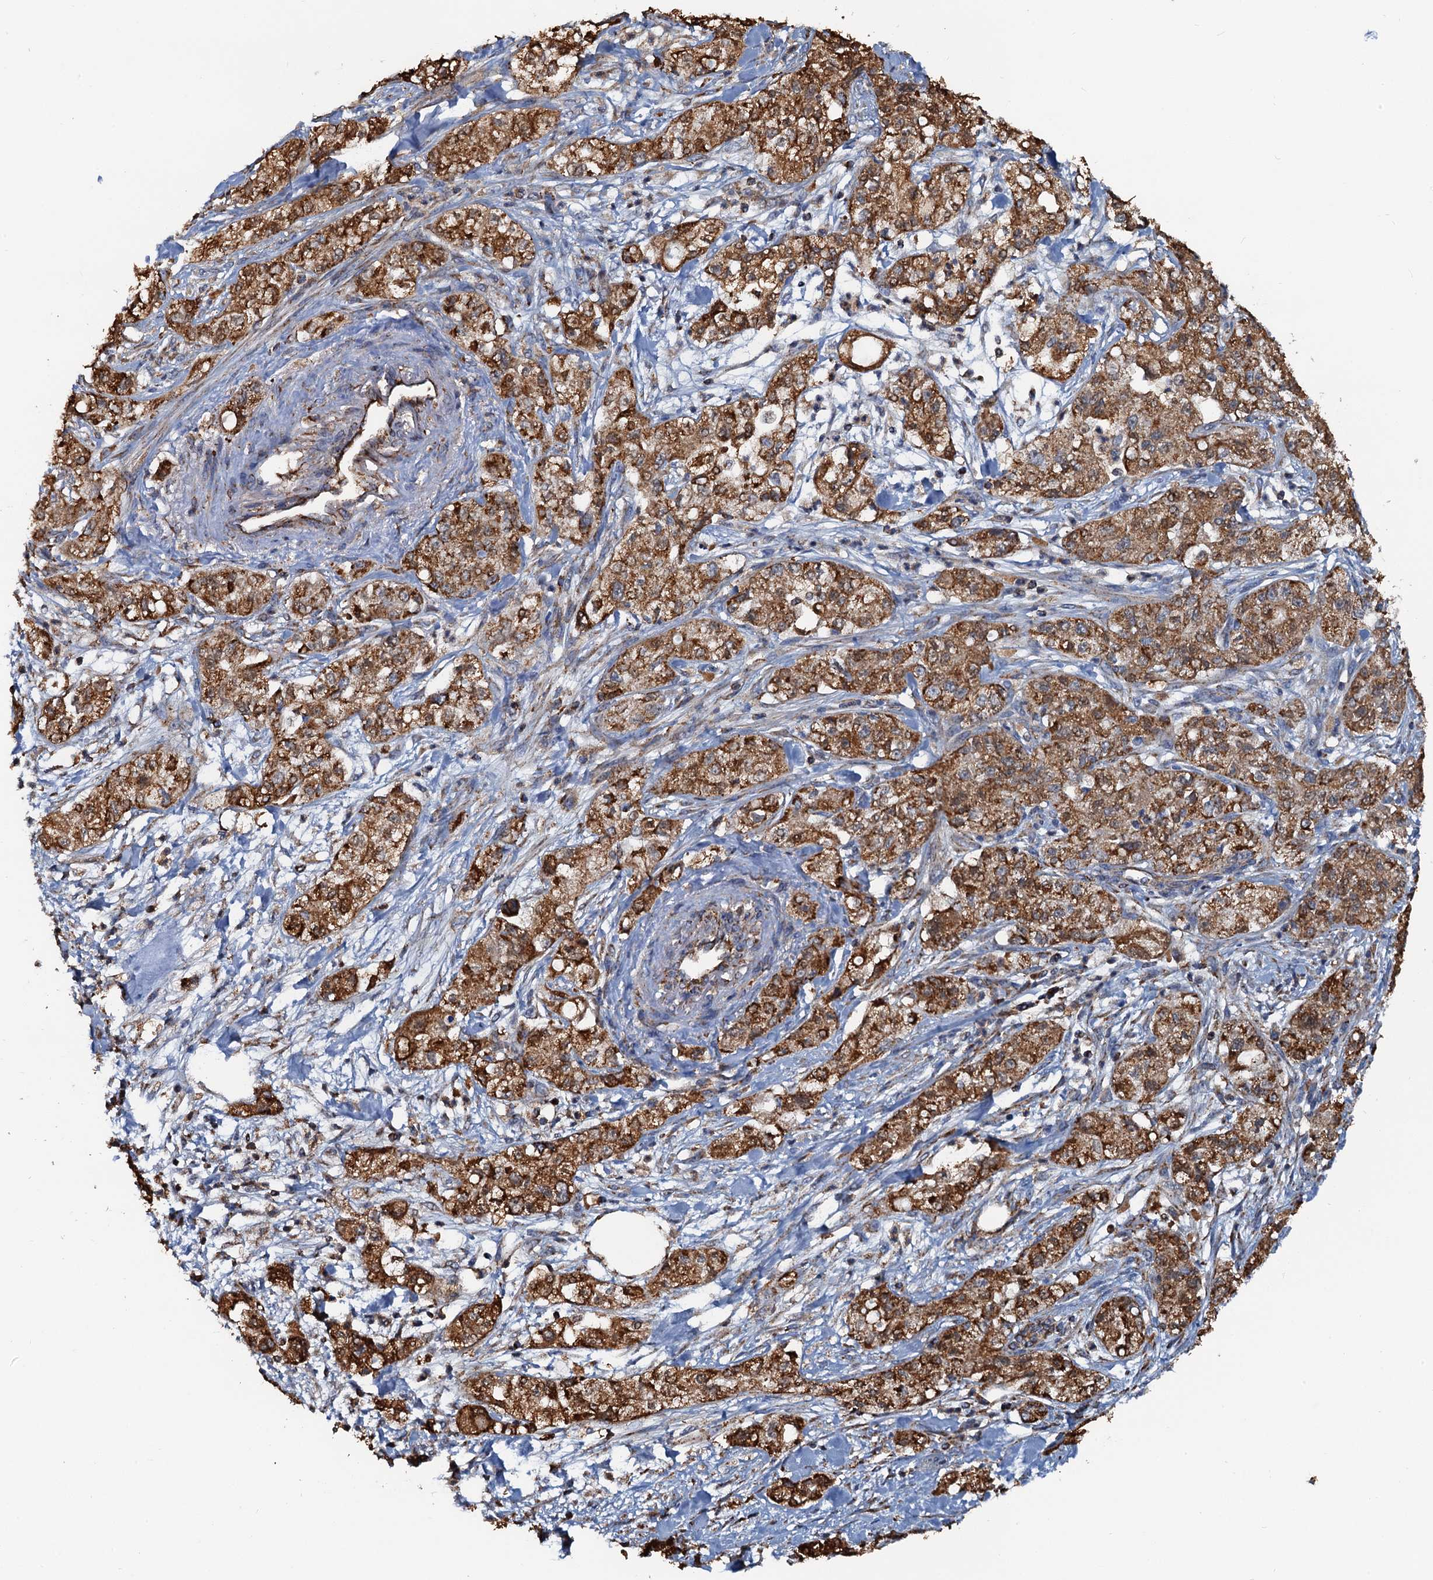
{"staining": {"intensity": "strong", "quantity": ">75%", "location": "cytoplasmic/membranous"}, "tissue": "pancreatic cancer", "cell_type": "Tumor cells", "image_type": "cancer", "snomed": [{"axis": "morphology", "description": "Adenocarcinoma, NOS"}, {"axis": "topography", "description": "Pancreas"}], "caption": "The image exhibits staining of pancreatic adenocarcinoma, revealing strong cytoplasmic/membranous protein positivity (brown color) within tumor cells. (Stains: DAB in brown, nuclei in blue, Microscopy: brightfield microscopy at high magnification).", "gene": "AAGAB", "patient": {"sex": "female", "age": 78}}